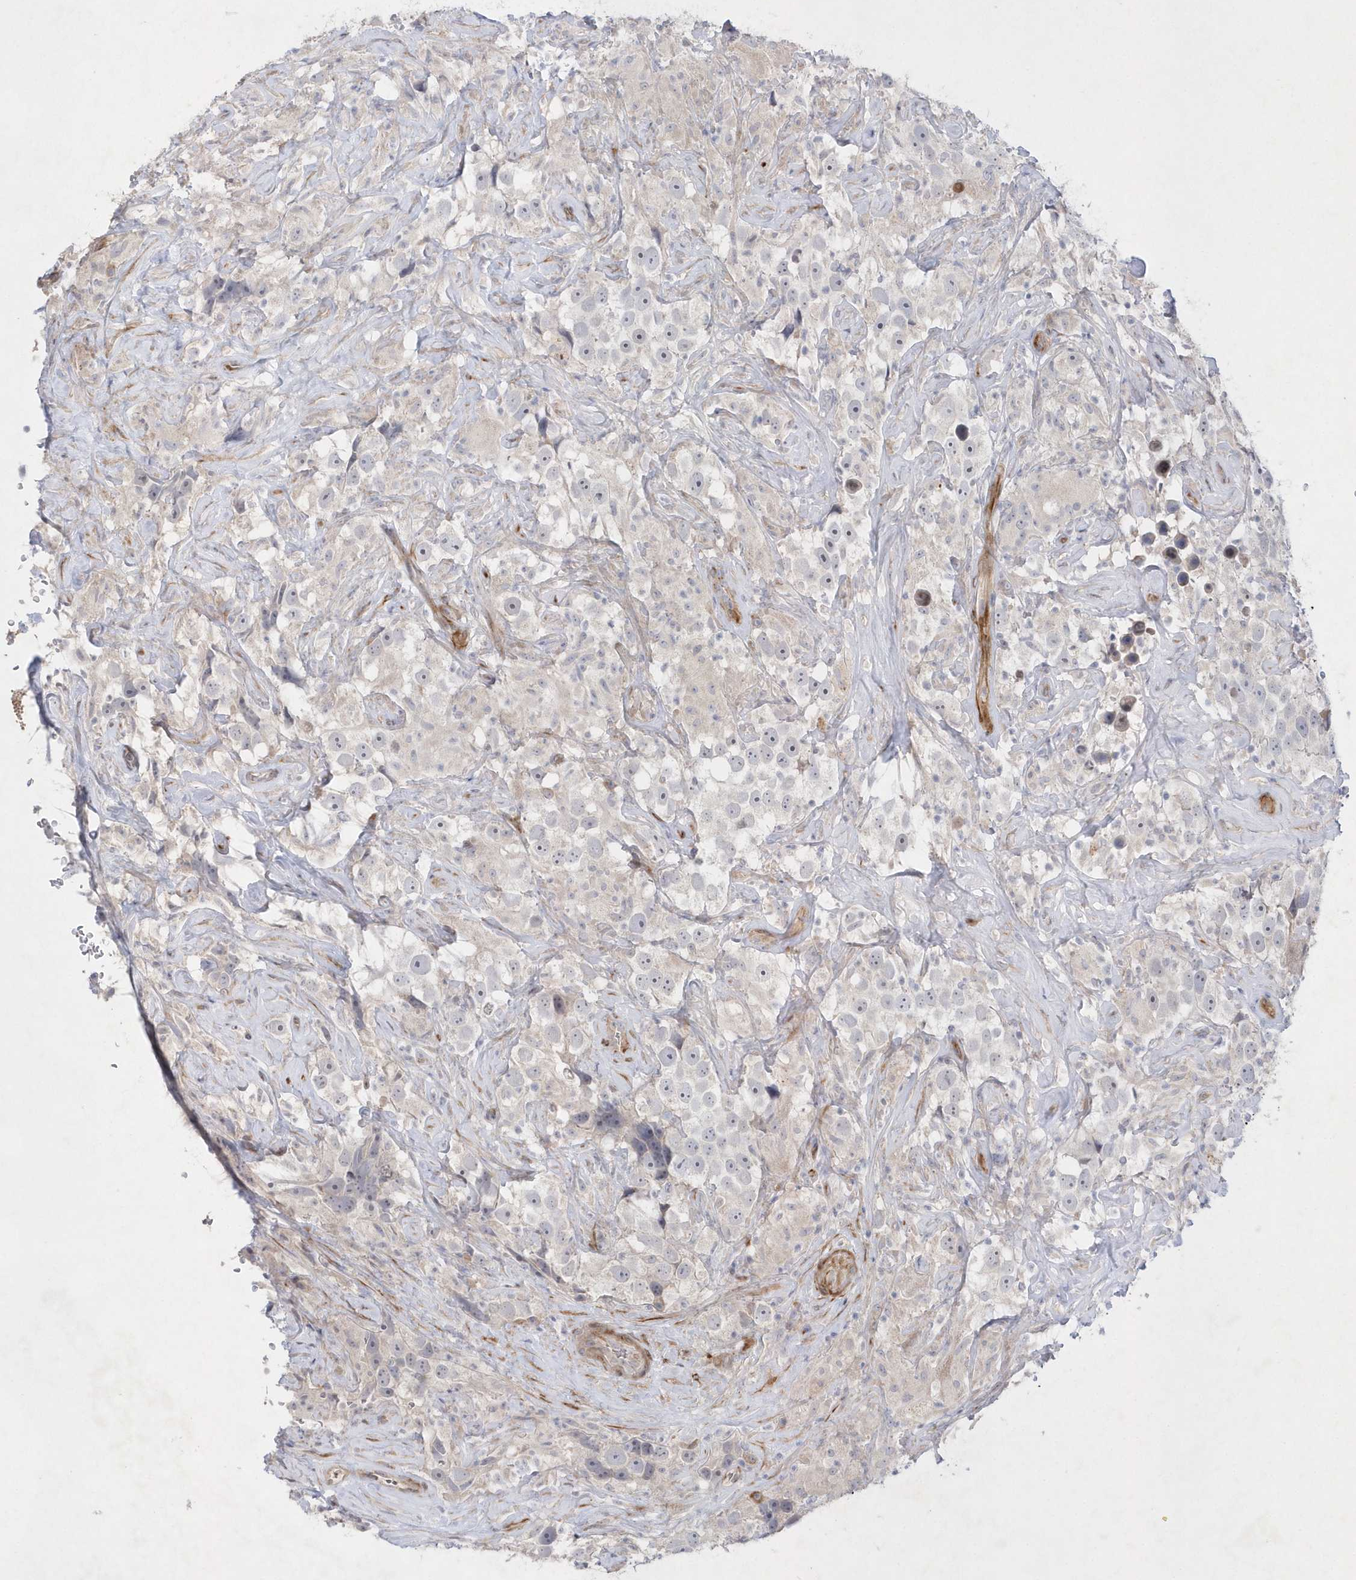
{"staining": {"intensity": "negative", "quantity": "none", "location": "none"}, "tissue": "testis cancer", "cell_type": "Tumor cells", "image_type": "cancer", "snomed": [{"axis": "morphology", "description": "Seminoma, NOS"}, {"axis": "topography", "description": "Testis"}], "caption": "IHC photomicrograph of neoplastic tissue: human testis cancer (seminoma) stained with DAB reveals no significant protein expression in tumor cells.", "gene": "TMEM132B", "patient": {"sex": "male", "age": 49}}